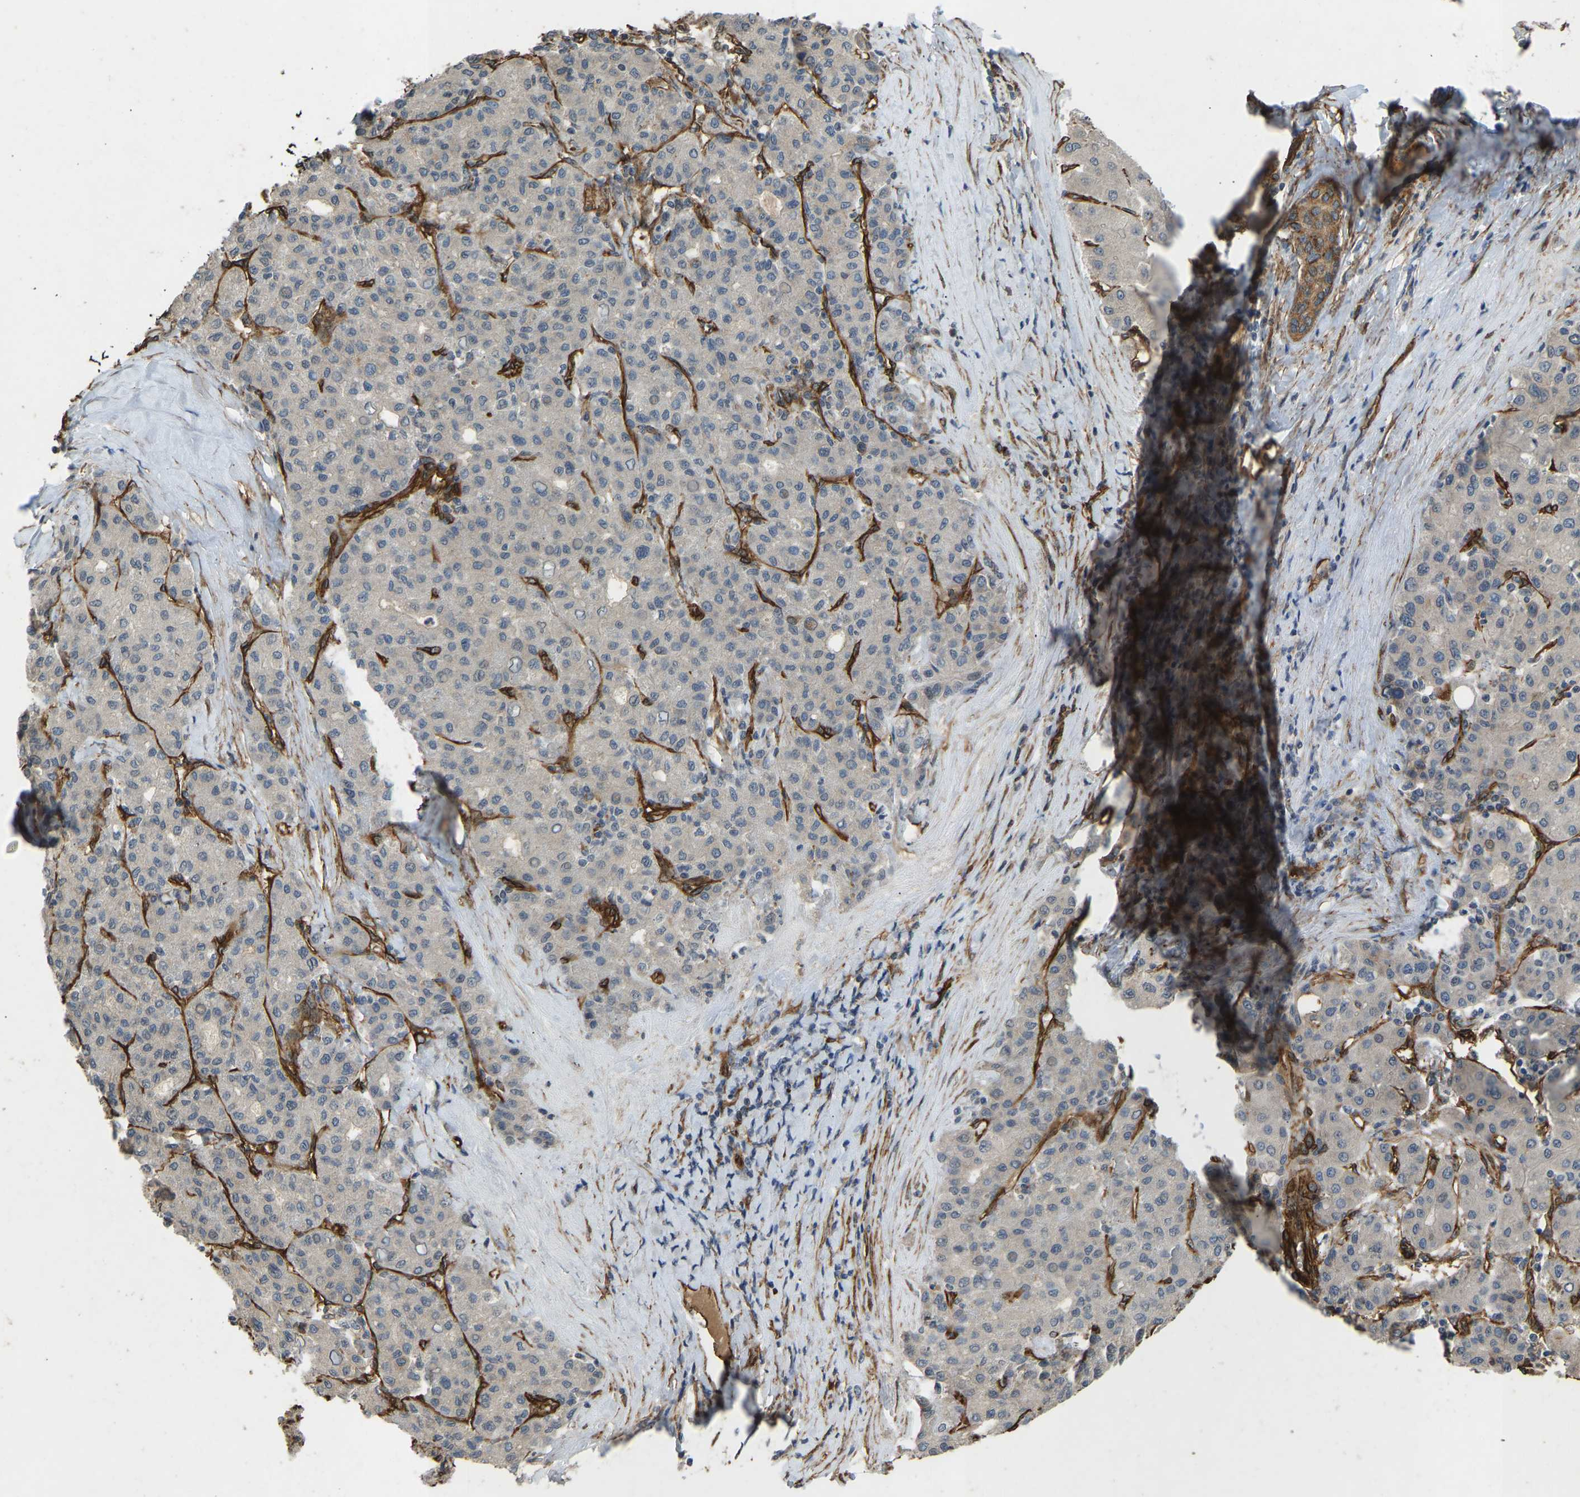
{"staining": {"intensity": "negative", "quantity": "none", "location": "none"}, "tissue": "liver cancer", "cell_type": "Tumor cells", "image_type": "cancer", "snomed": [{"axis": "morphology", "description": "Carcinoma, Hepatocellular, NOS"}, {"axis": "topography", "description": "Liver"}], "caption": "A histopathology image of hepatocellular carcinoma (liver) stained for a protein shows no brown staining in tumor cells.", "gene": "NMB", "patient": {"sex": "male", "age": 65}}